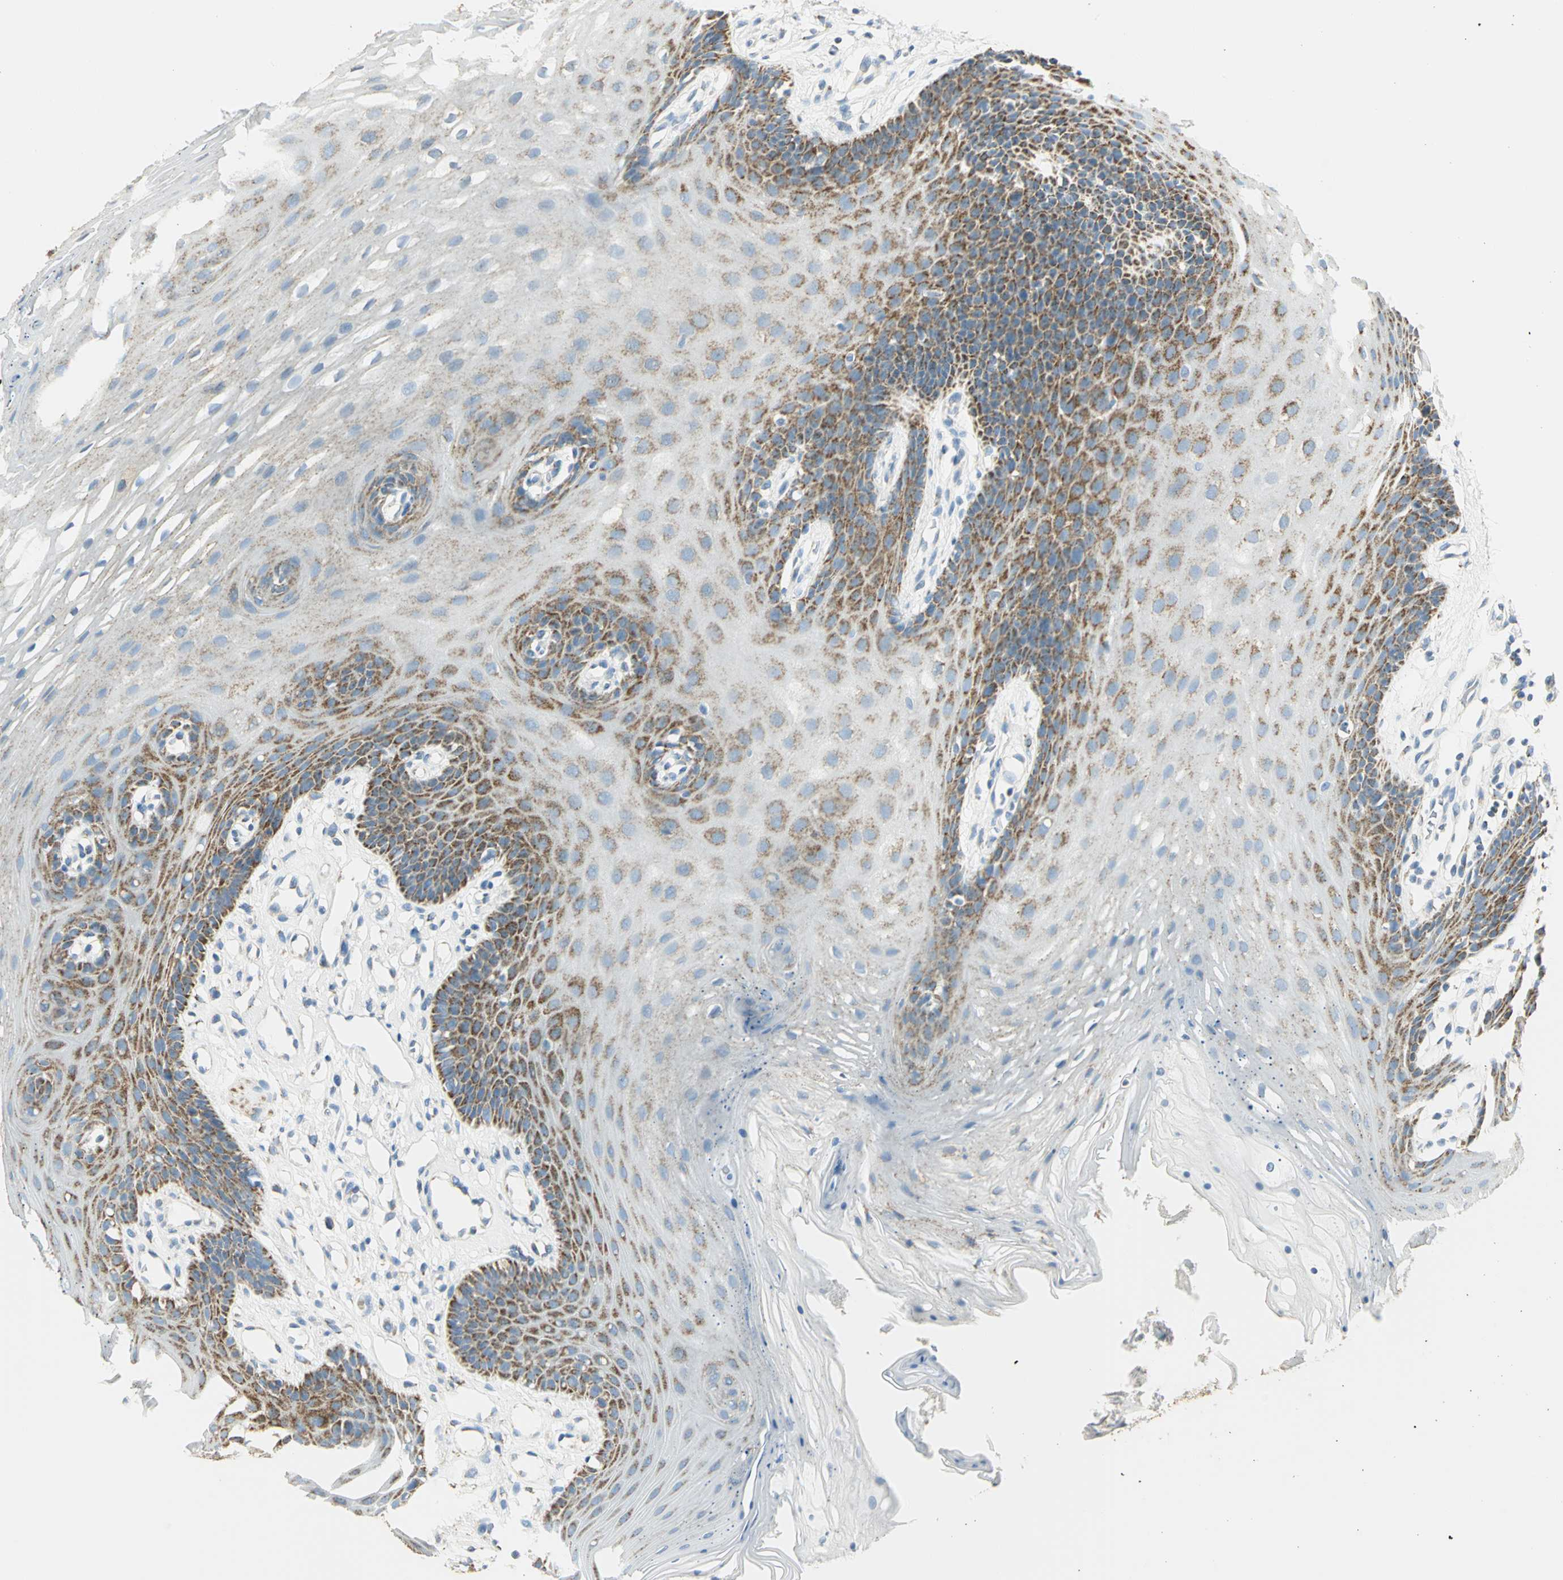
{"staining": {"intensity": "moderate", "quantity": "25%-75%", "location": "cytoplasmic/membranous"}, "tissue": "oral mucosa", "cell_type": "Squamous epithelial cells", "image_type": "normal", "snomed": [{"axis": "morphology", "description": "Normal tissue, NOS"}, {"axis": "topography", "description": "Oral tissue"}], "caption": "Immunohistochemical staining of benign human oral mucosa shows moderate cytoplasmic/membranous protein positivity in about 25%-75% of squamous epithelial cells.", "gene": "NTRK1", "patient": {"sex": "male", "age": 62}}